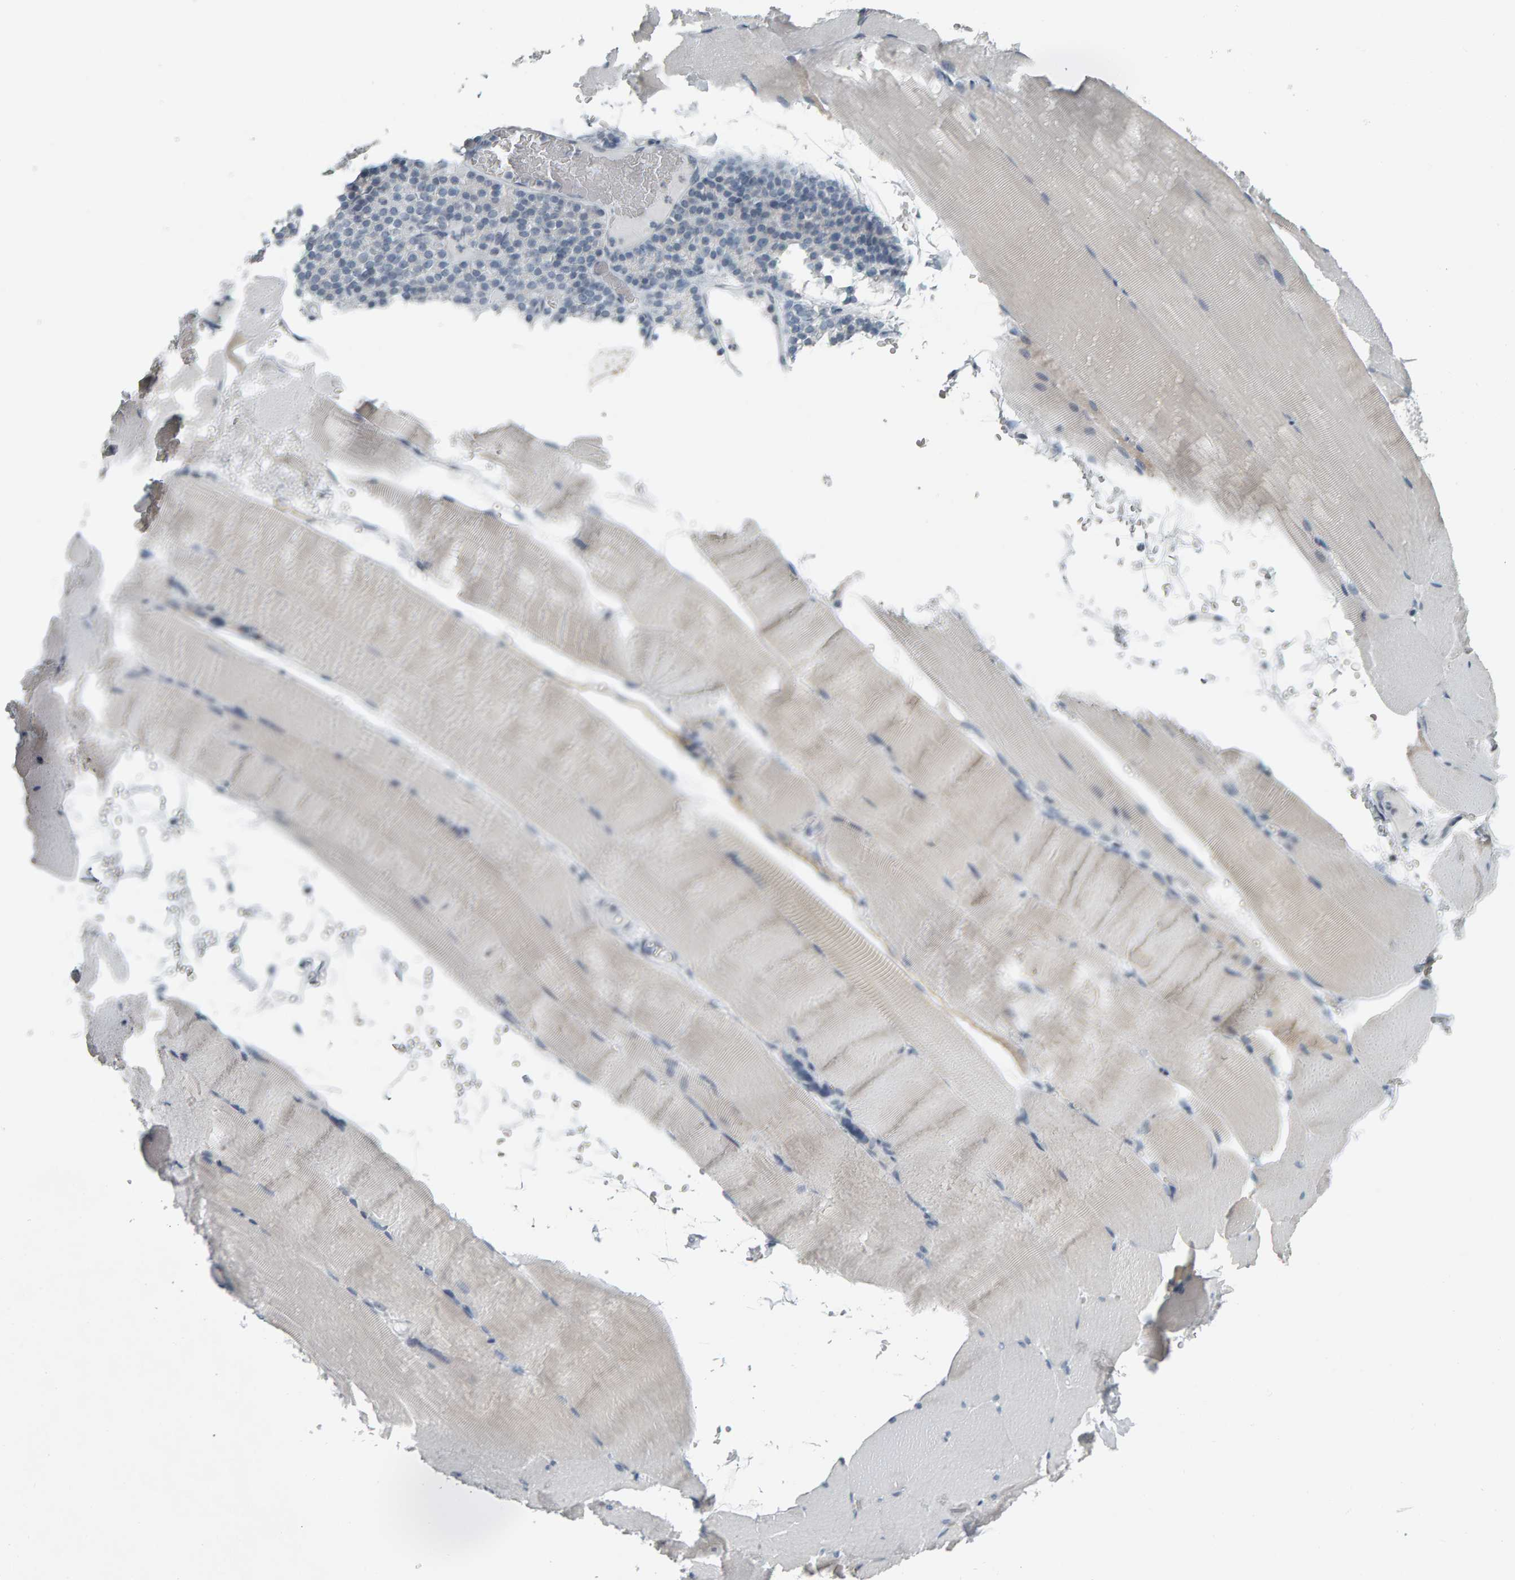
{"staining": {"intensity": "negative", "quantity": "none", "location": "none"}, "tissue": "skeletal muscle", "cell_type": "Myocytes", "image_type": "normal", "snomed": [{"axis": "morphology", "description": "Normal tissue, NOS"}, {"axis": "topography", "description": "Skeletal muscle"}, {"axis": "topography", "description": "Parathyroid gland"}], "caption": "This micrograph is of normal skeletal muscle stained with immunohistochemistry to label a protein in brown with the nuclei are counter-stained blue. There is no positivity in myocytes.", "gene": "PYY", "patient": {"sex": "female", "age": 37}}